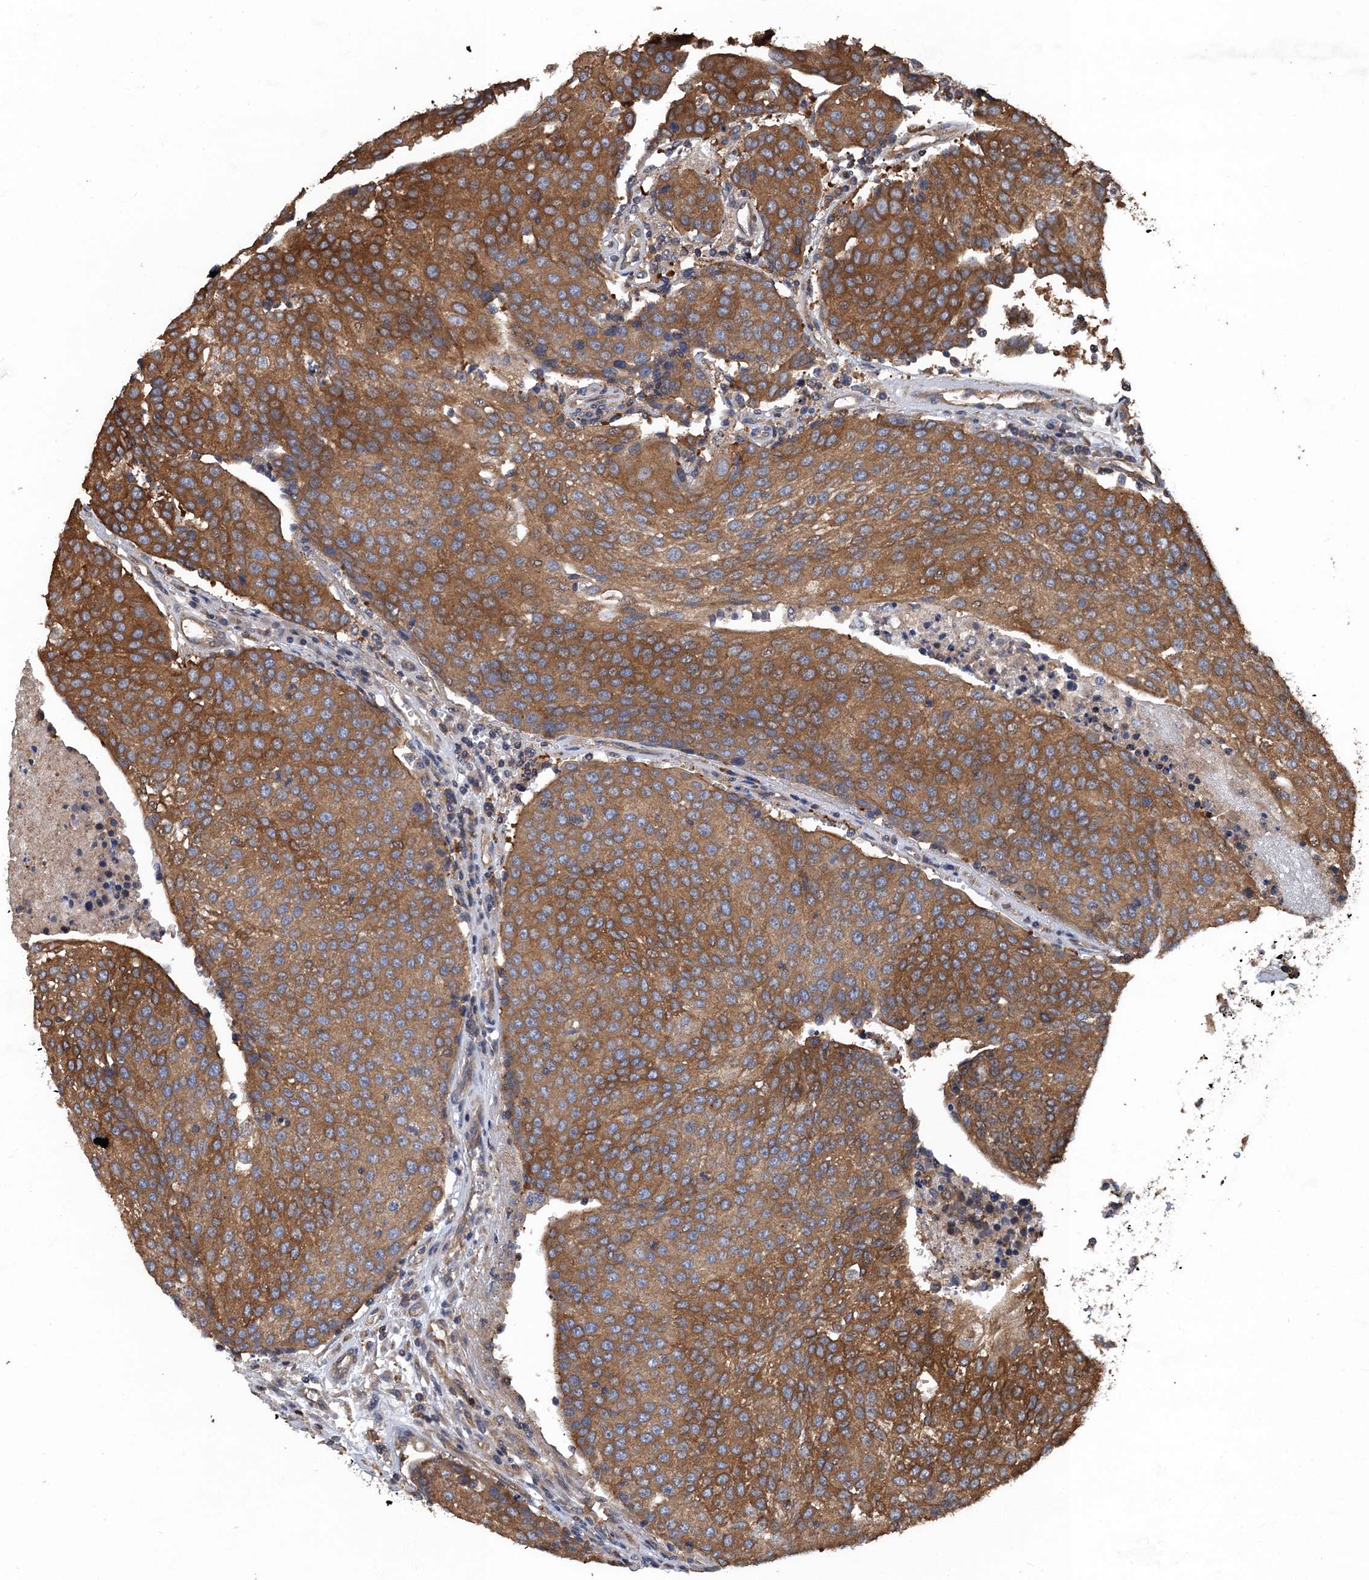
{"staining": {"intensity": "moderate", "quantity": ">75%", "location": "cytoplasmic/membranous"}, "tissue": "urothelial cancer", "cell_type": "Tumor cells", "image_type": "cancer", "snomed": [{"axis": "morphology", "description": "Urothelial carcinoma, High grade"}, {"axis": "topography", "description": "Urinary bladder"}], "caption": "Protein analysis of high-grade urothelial carcinoma tissue displays moderate cytoplasmic/membranous staining in about >75% of tumor cells. (DAB IHC, brown staining for protein, blue staining for nuclei).", "gene": "PPP4R1", "patient": {"sex": "female", "age": 85}}